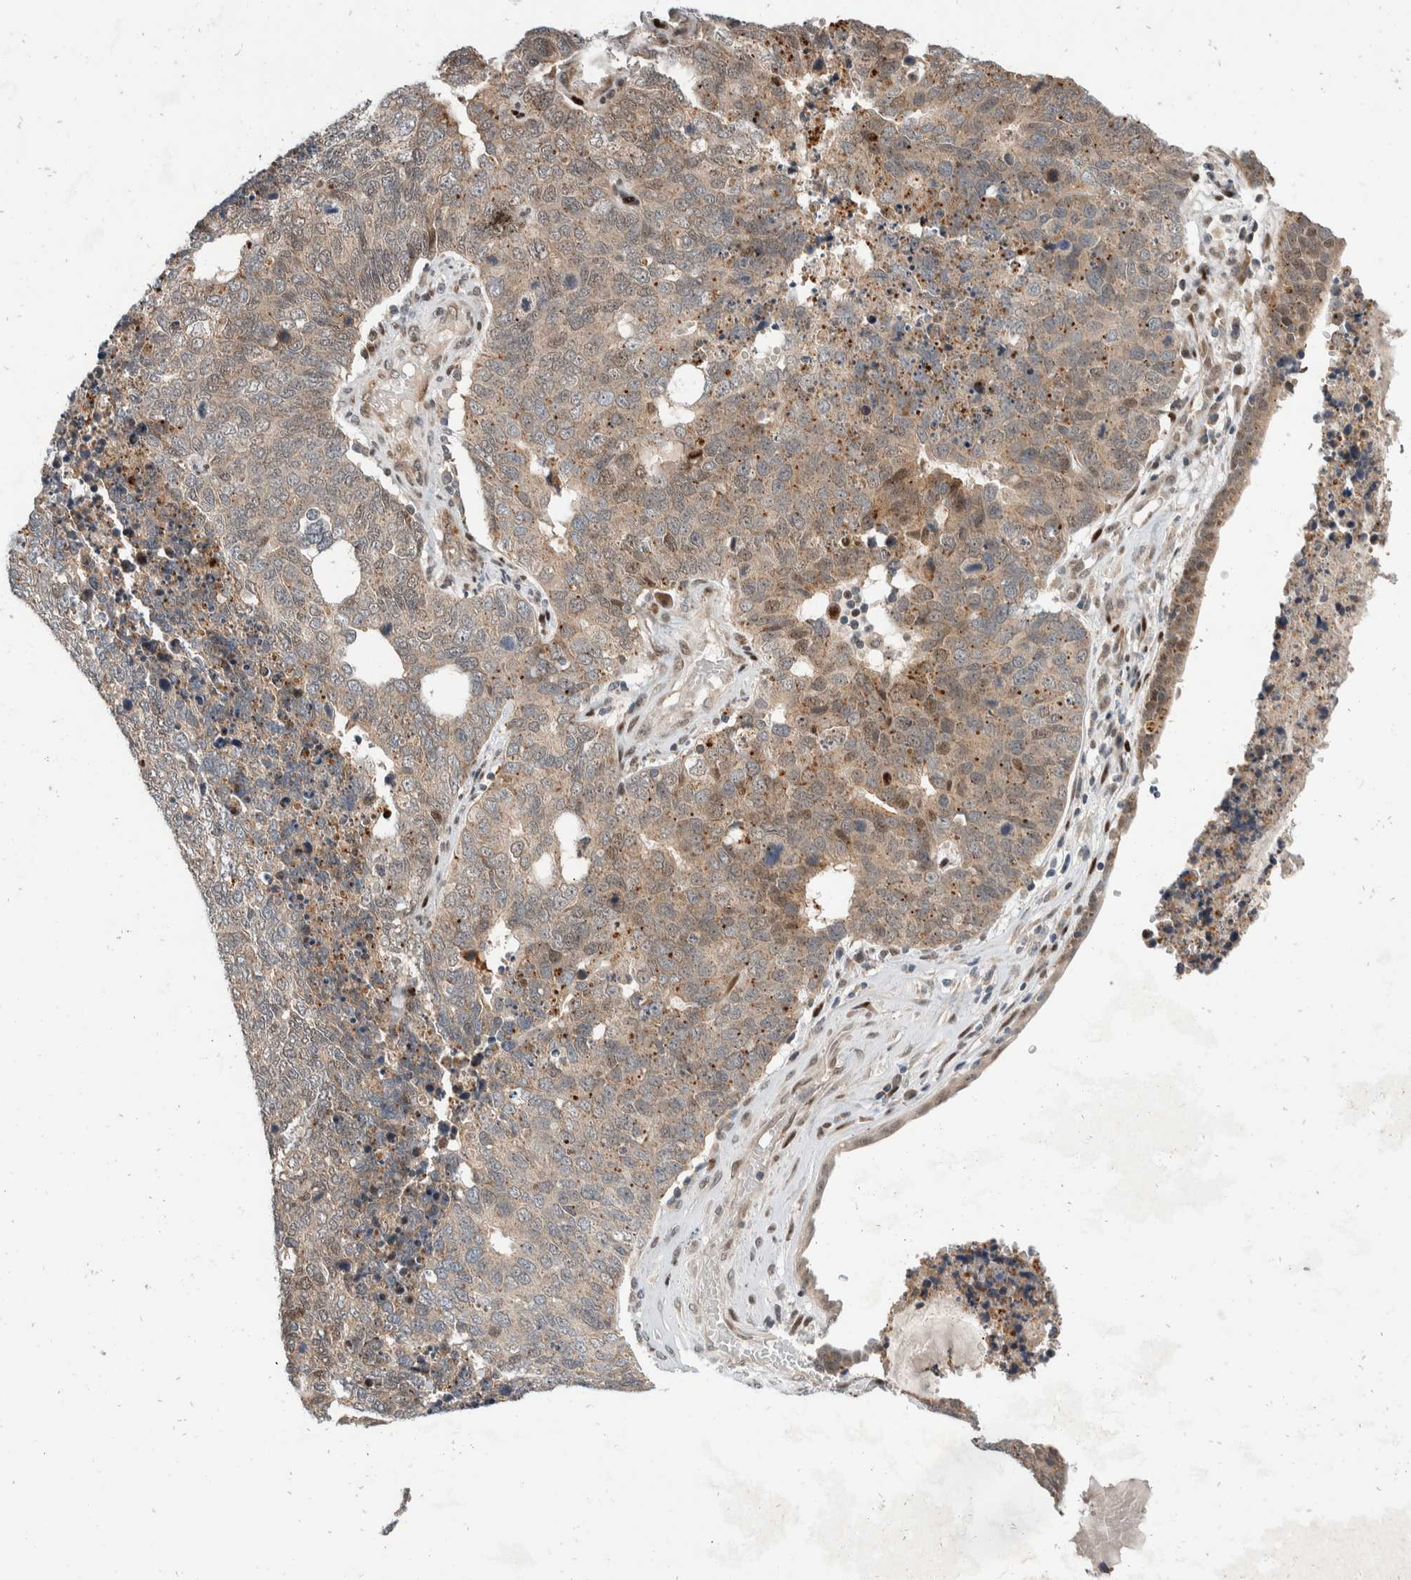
{"staining": {"intensity": "weak", "quantity": ">75%", "location": "cytoplasmic/membranous,nuclear"}, "tissue": "cervical cancer", "cell_type": "Tumor cells", "image_type": "cancer", "snomed": [{"axis": "morphology", "description": "Squamous cell carcinoma, NOS"}, {"axis": "topography", "description": "Cervix"}], "caption": "Immunohistochemistry of cervical cancer (squamous cell carcinoma) reveals low levels of weak cytoplasmic/membranous and nuclear staining in about >75% of tumor cells.", "gene": "ZNF703", "patient": {"sex": "female", "age": 63}}